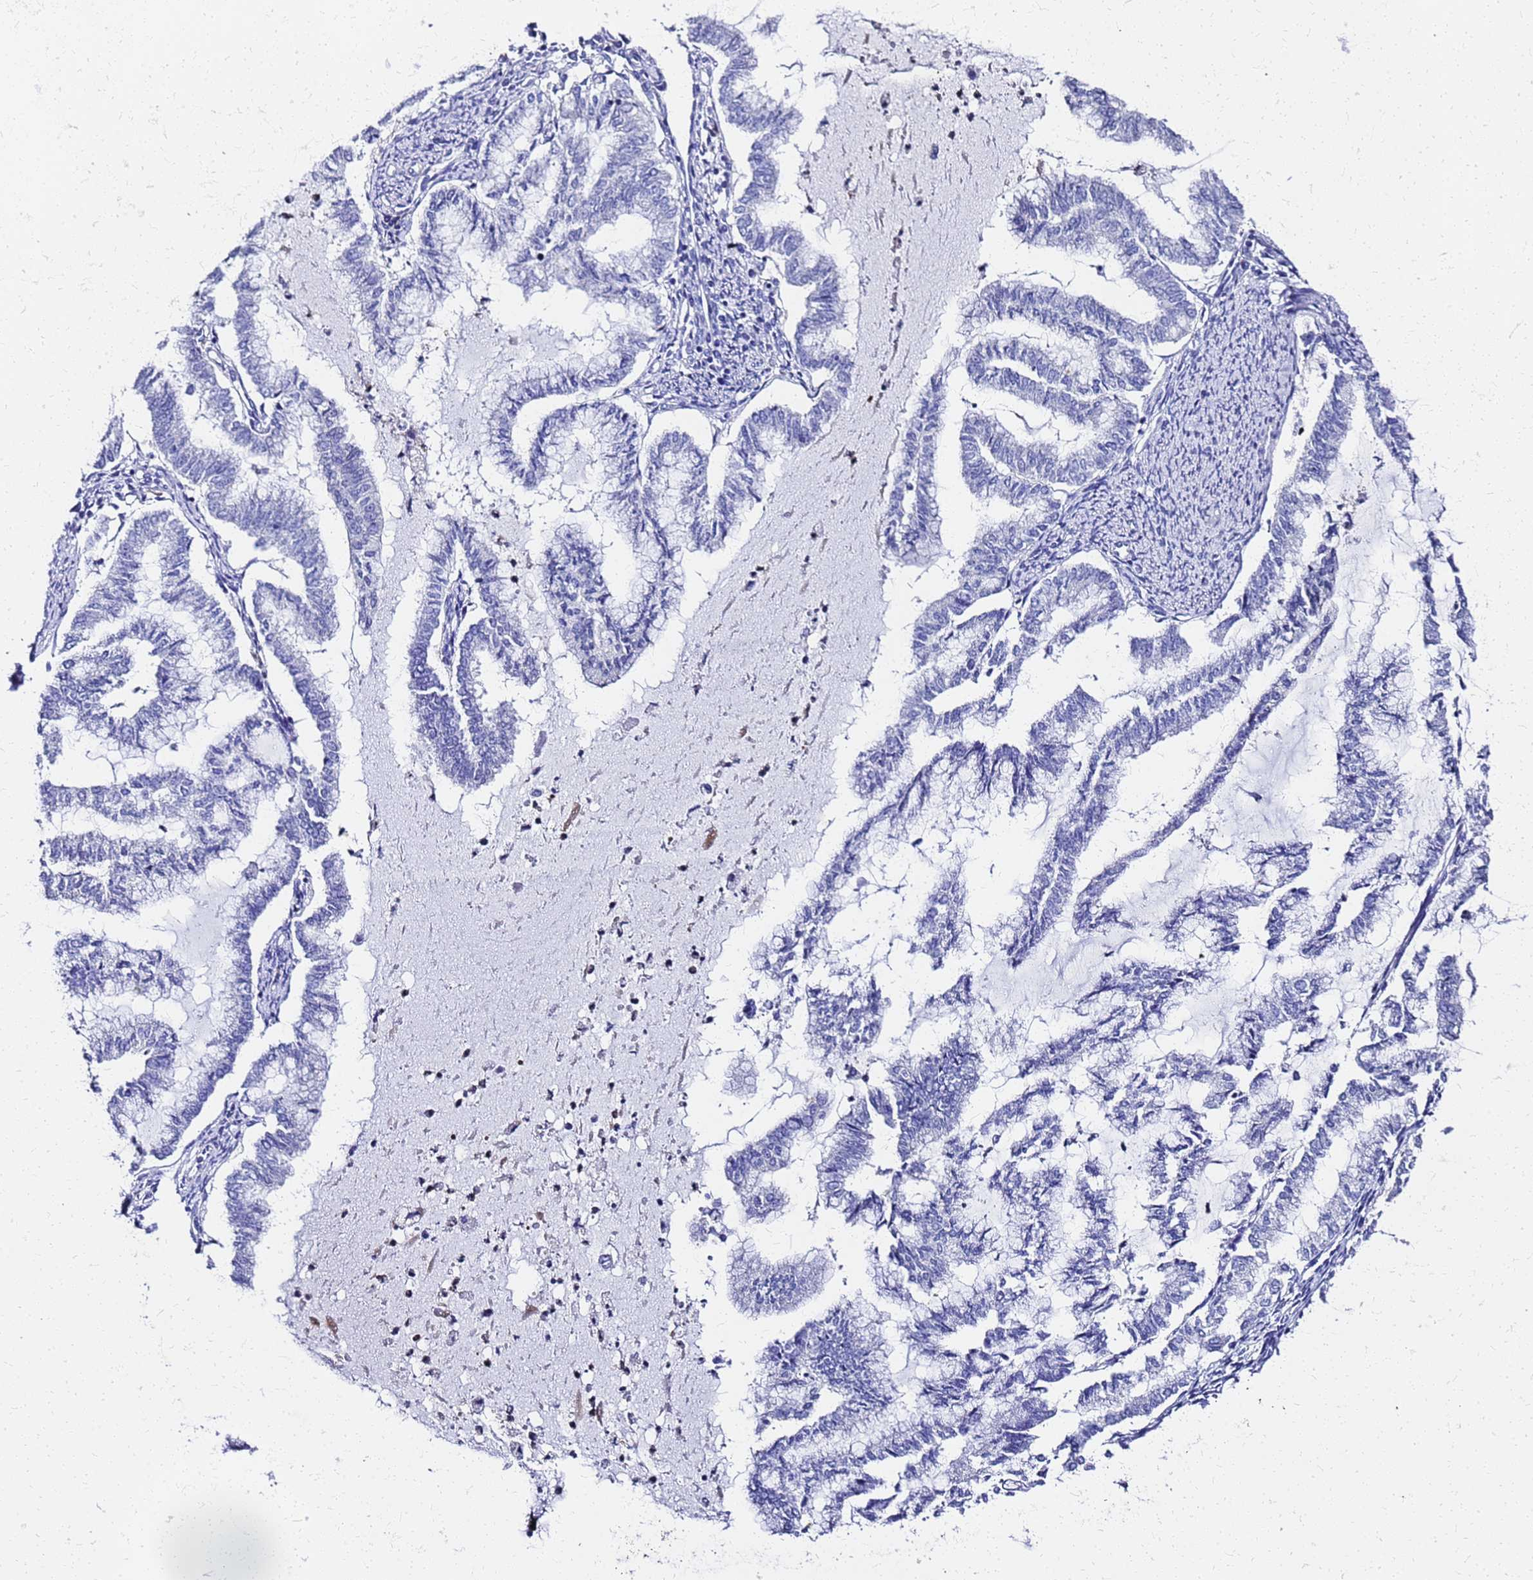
{"staining": {"intensity": "negative", "quantity": "none", "location": "none"}, "tissue": "endometrial cancer", "cell_type": "Tumor cells", "image_type": "cancer", "snomed": [{"axis": "morphology", "description": "Adenocarcinoma, NOS"}, {"axis": "topography", "description": "Endometrium"}], "caption": "An IHC photomicrograph of endometrial cancer (adenocarcinoma) is shown. There is no staining in tumor cells of endometrial cancer (adenocarcinoma).", "gene": "SMIM21", "patient": {"sex": "female", "age": 79}}